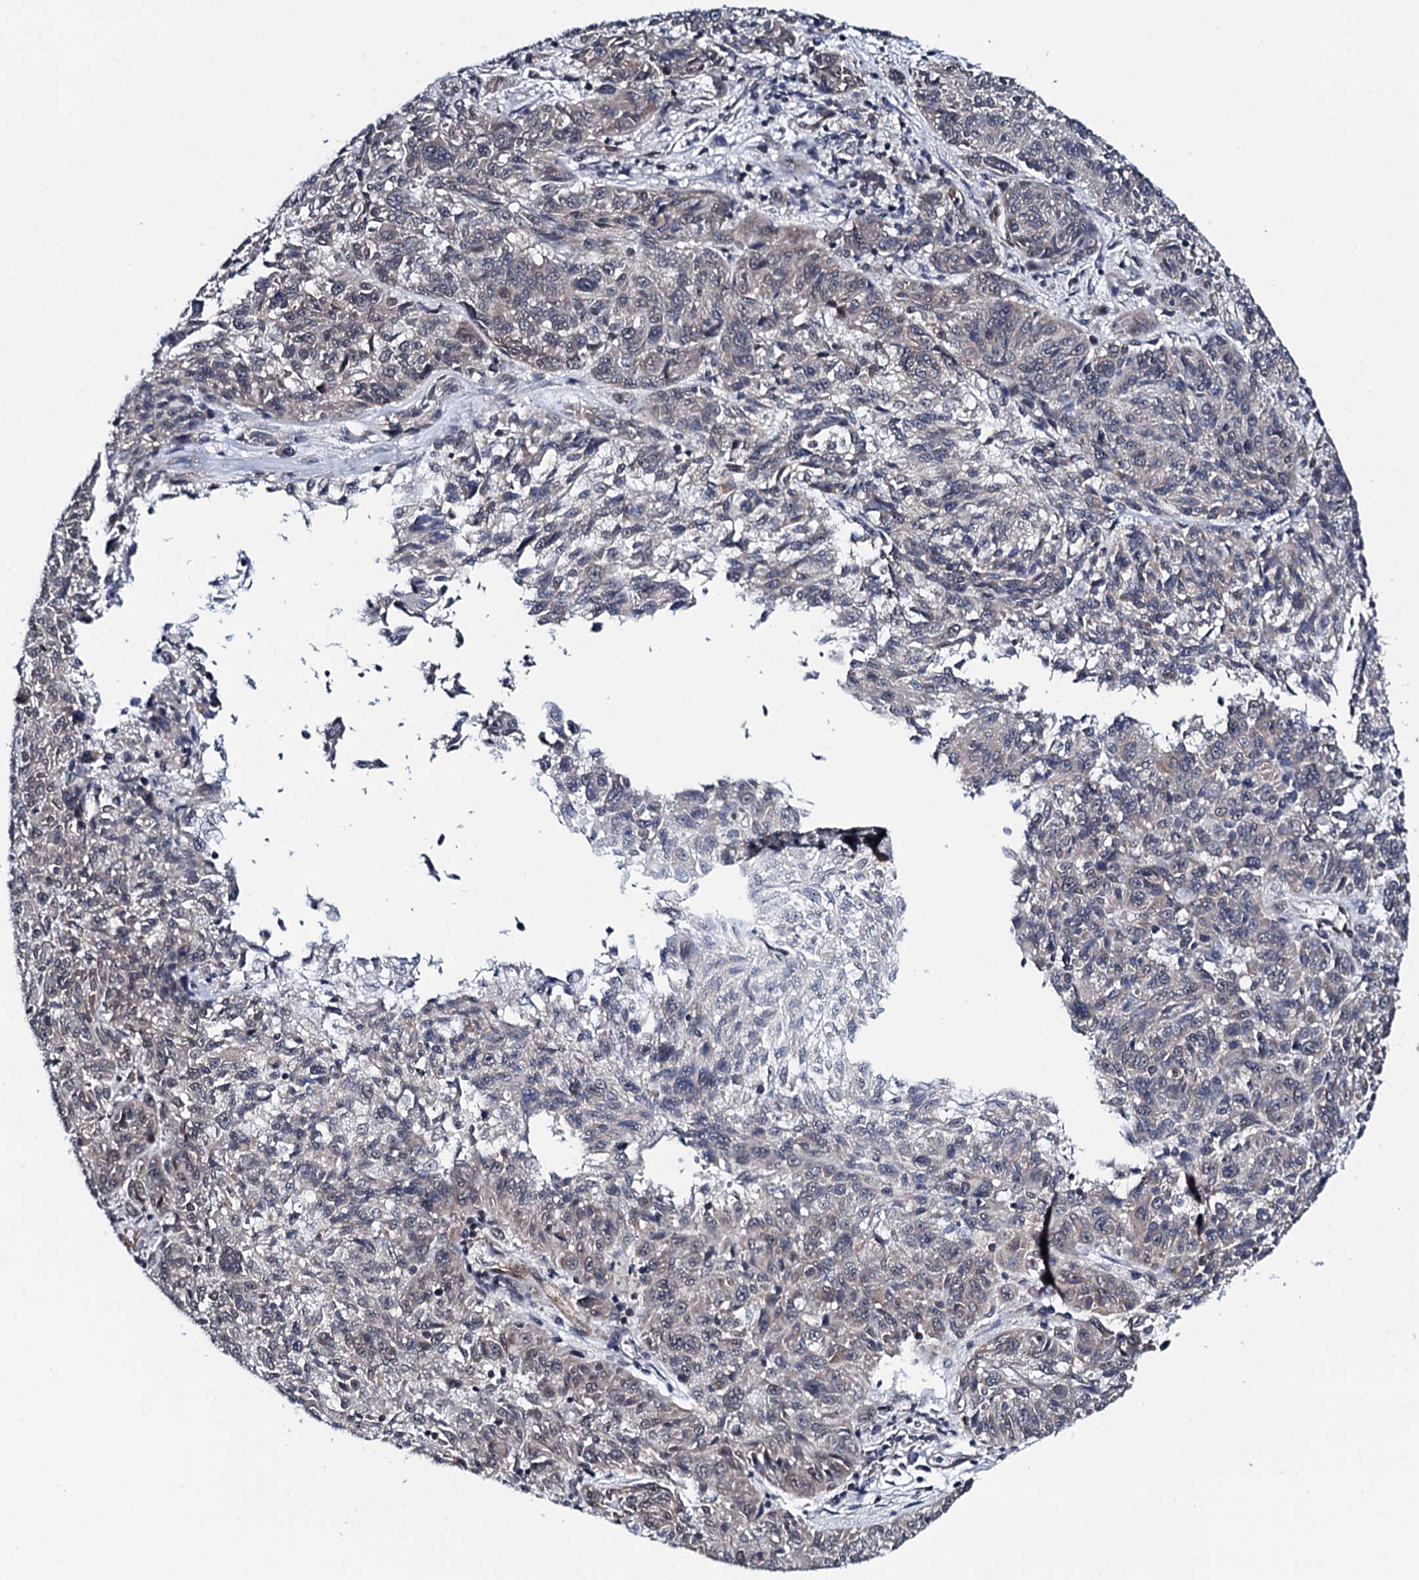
{"staining": {"intensity": "negative", "quantity": "none", "location": "none"}, "tissue": "melanoma", "cell_type": "Tumor cells", "image_type": "cancer", "snomed": [{"axis": "morphology", "description": "Malignant melanoma, NOS"}, {"axis": "topography", "description": "Skin"}], "caption": "Immunohistochemistry (IHC) photomicrograph of melanoma stained for a protein (brown), which exhibits no expression in tumor cells.", "gene": "CWC15", "patient": {"sex": "male", "age": 53}}